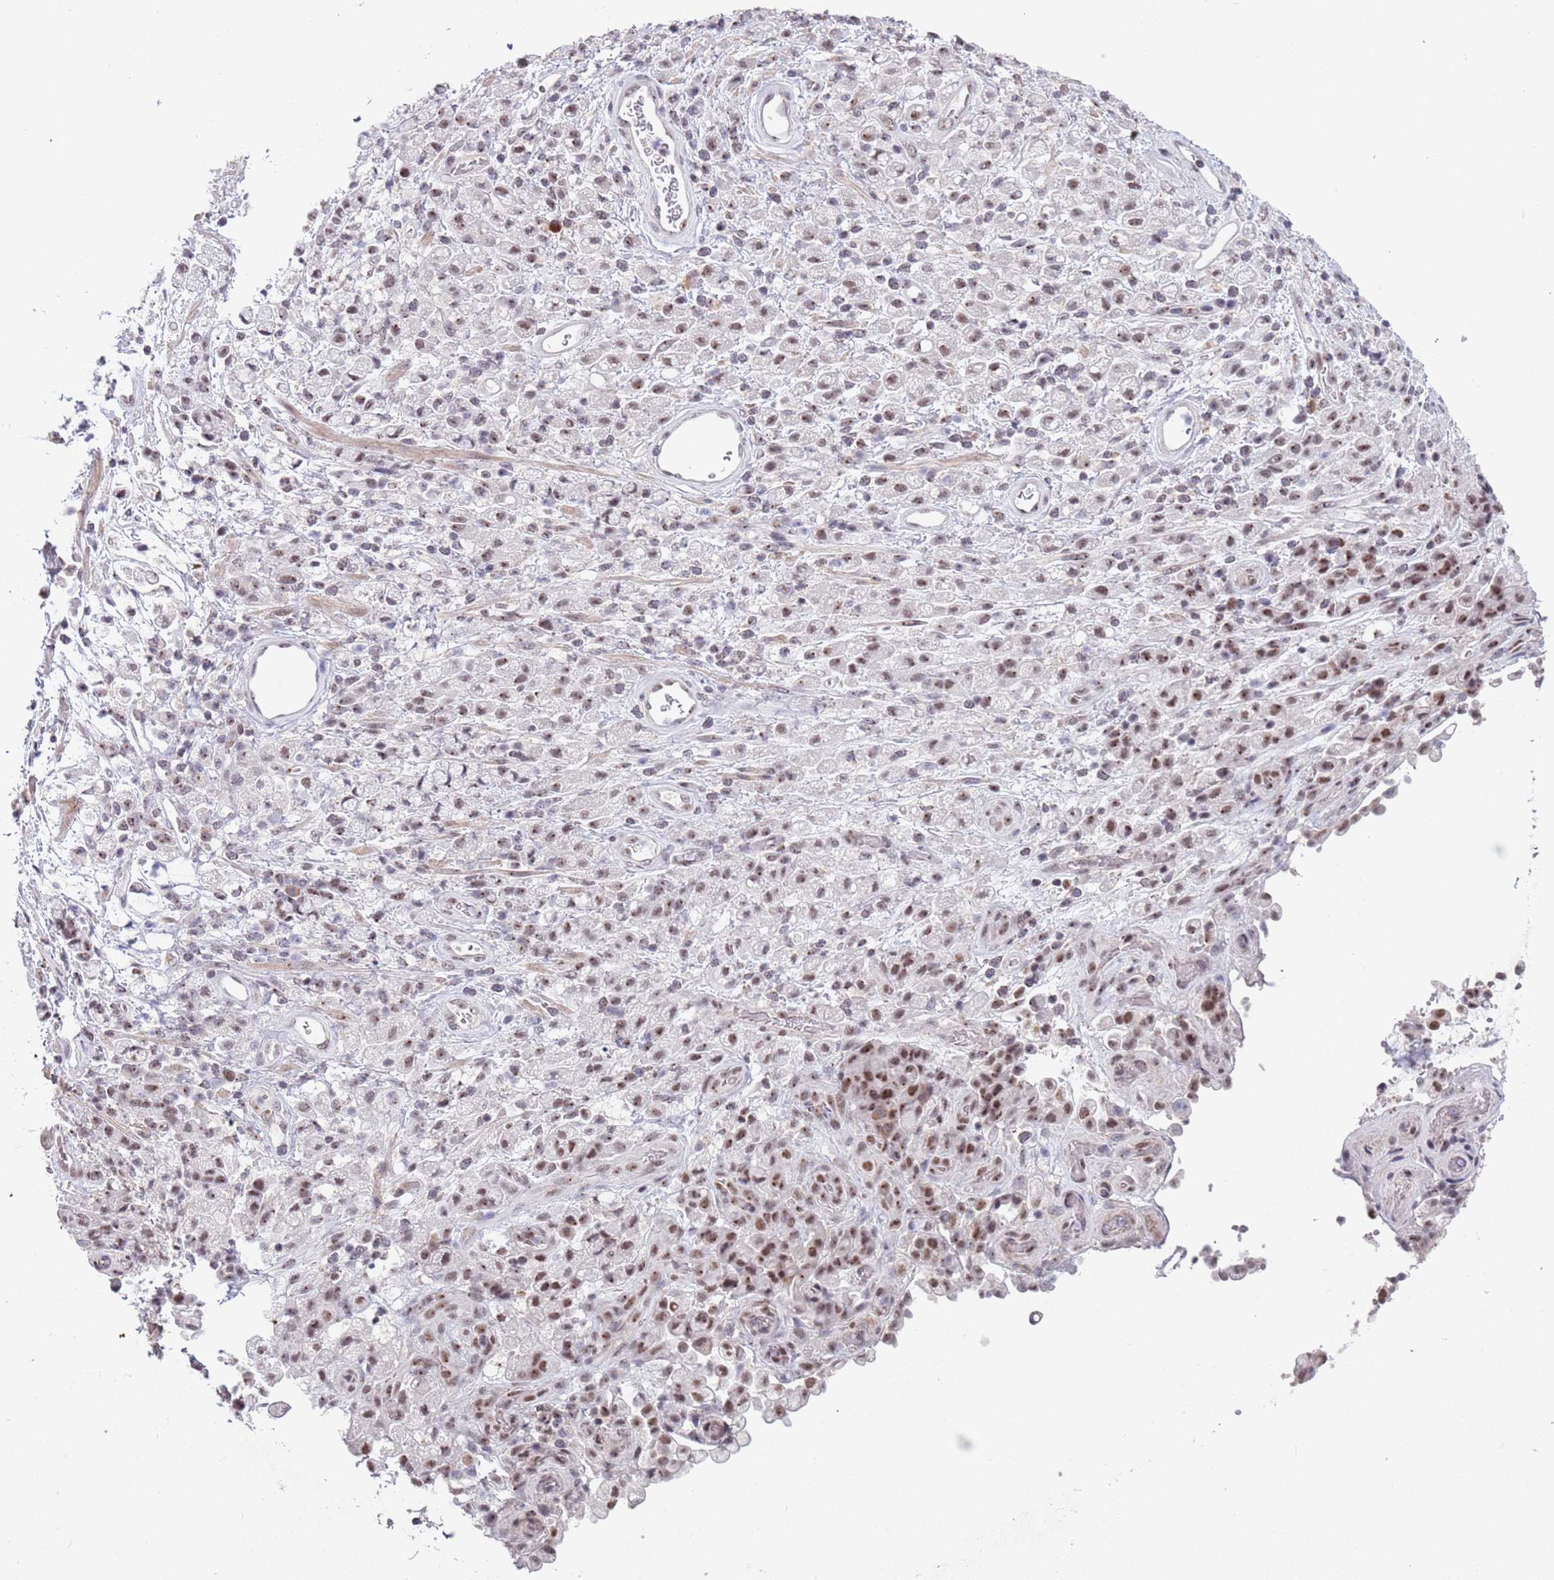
{"staining": {"intensity": "moderate", "quantity": ">75%", "location": "nuclear"}, "tissue": "stomach cancer", "cell_type": "Tumor cells", "image_type": "cancer", "snomed": [{"axis": "morphology", "description": "Adenocarcinoma, NOS"}, {"axis": "topography", "description": "Stomach"}], "caption": "Brown immunohistochemical staining in human stomach cancer demonstrates moderate nuclear positivity in about >75% of tumor cells. (Stains: DAB in brown, nuclei in blue, Microscopy: brightfield microscopy at high magnification).", "gene": "CIZ1", "patient": {"sex": "female", "age": 60}}